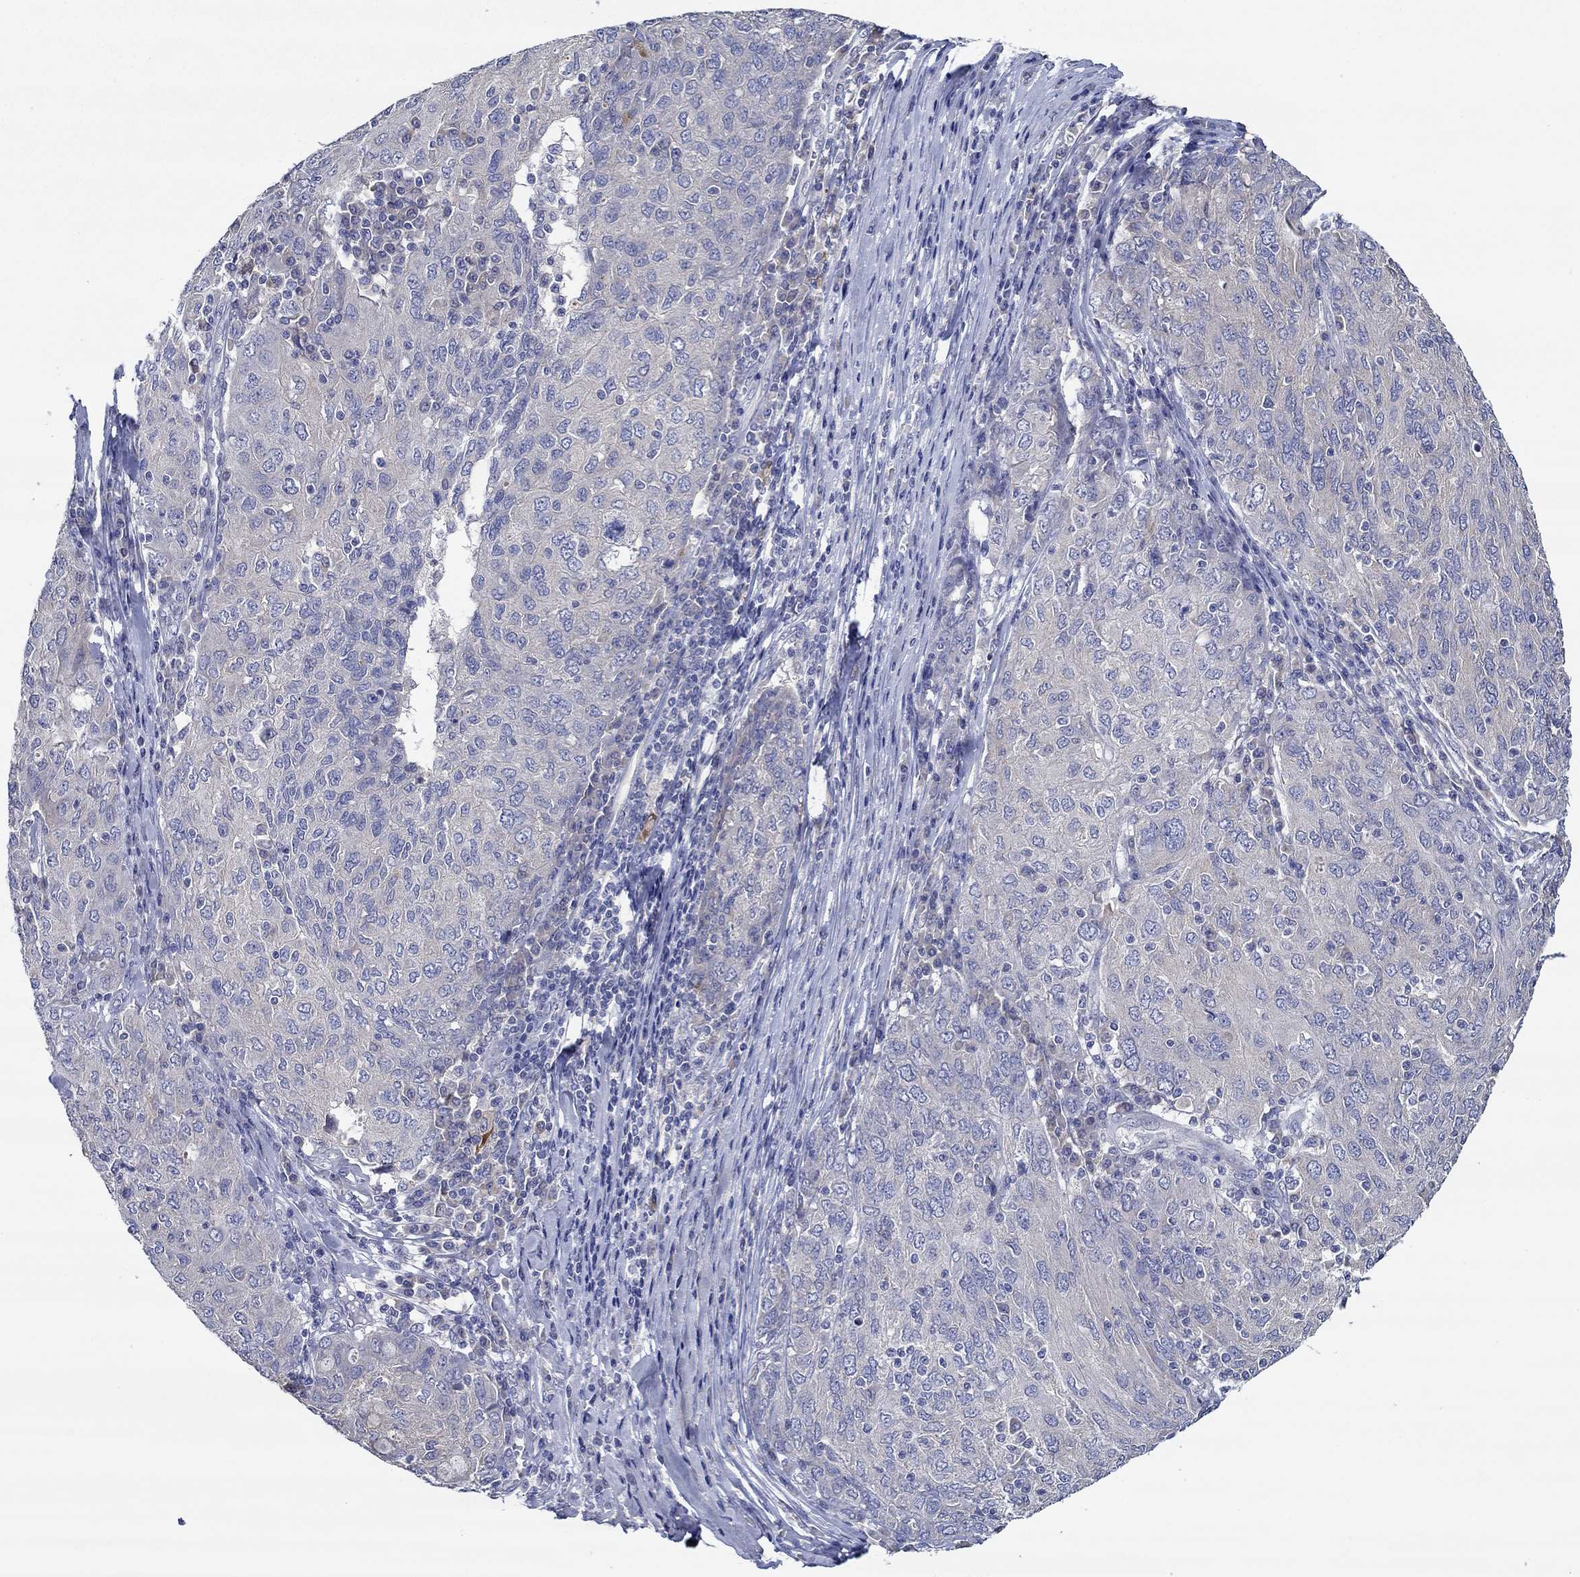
{"staining": {"intensity": "negative", "quantity": "none", "location": "none"}, "tissue": "ovarian cancer", "cell_type": "Tumor cells", "image_type": "cancer", "snomed": [{"axis": "morphology", "description": "Carcinoma, endometroid"}, {"axis": "topography", "description": "Ovary"}], "caption": "DAB immunohistochemical staining of ovarian endometroid carcinoma exhibits no significant staining in tumor cells. (DAB IHC, high magnification).", "gene": "CHIT1", "patient": {"sex": "female", "age": 50}}